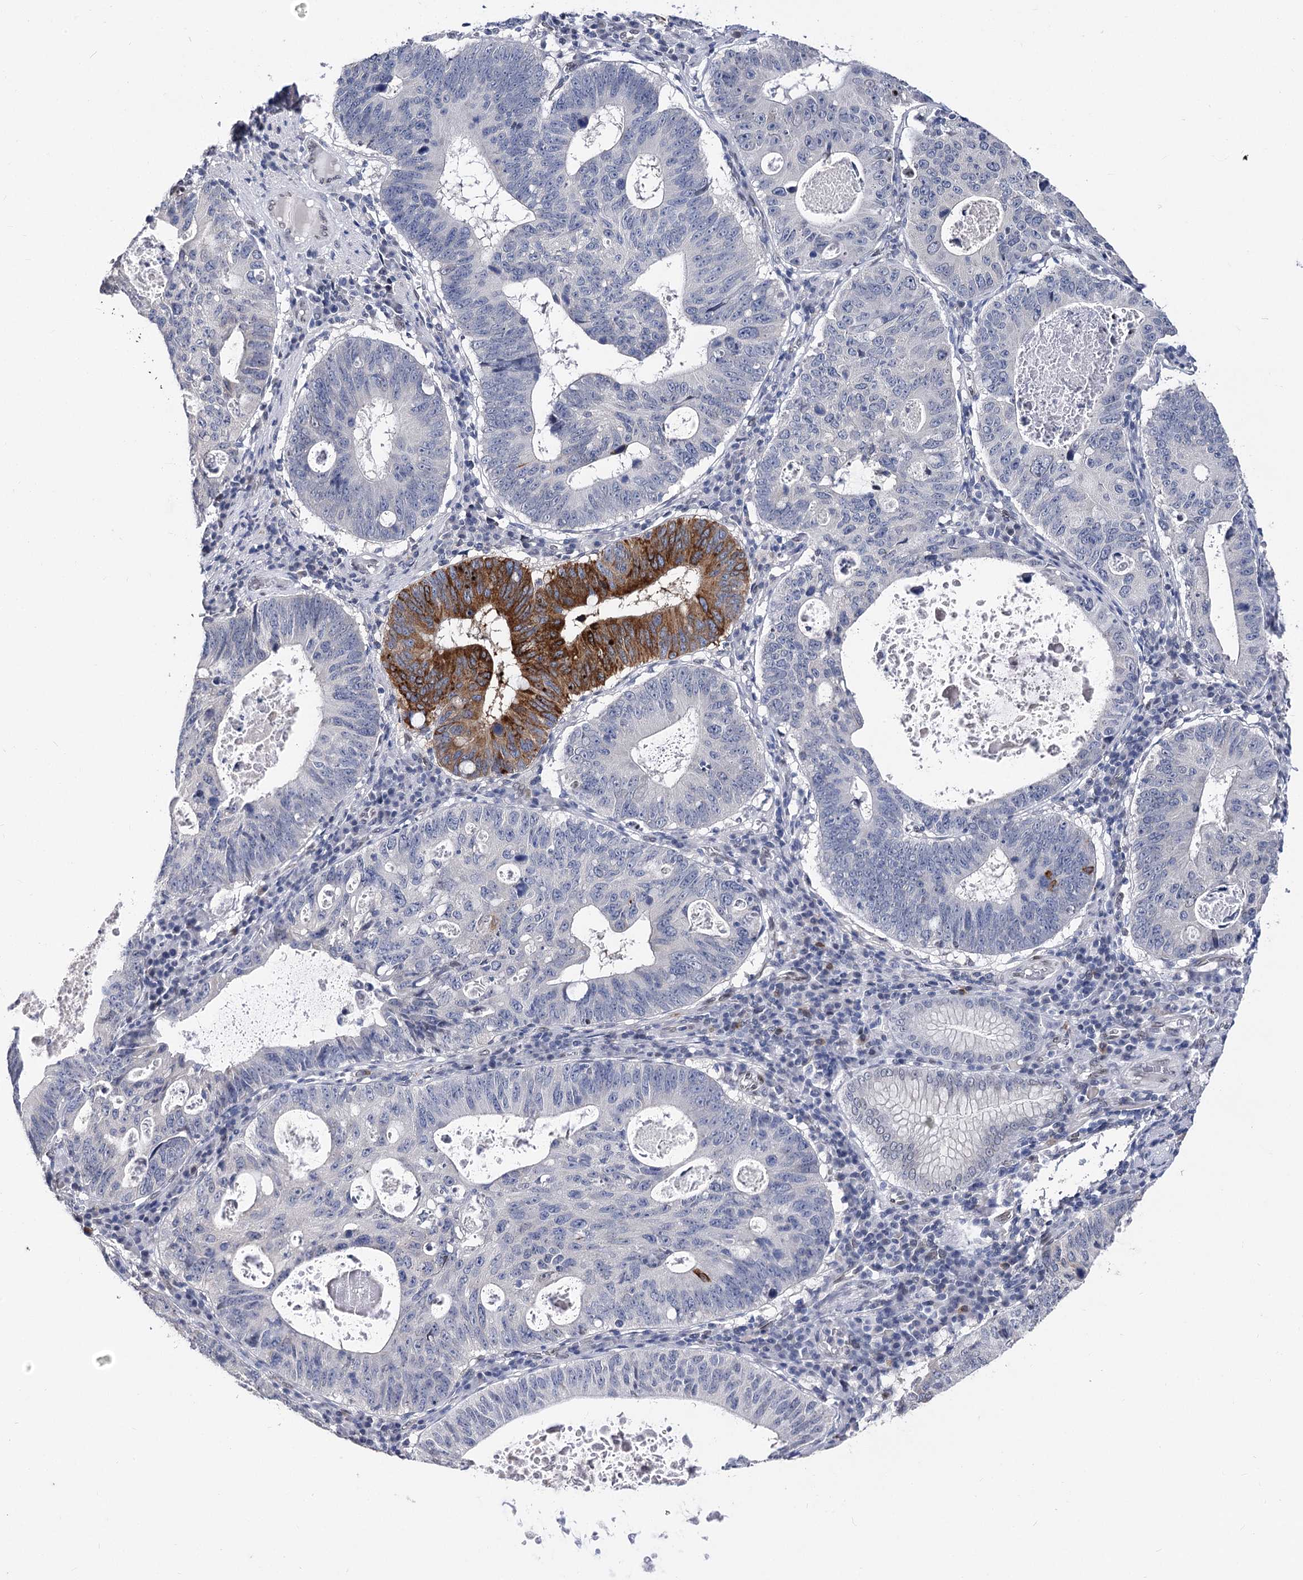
{"staining": {"intensity": "strong", "quantity": "<25%", "location": "cytoplasmic/membranous"}, "tissue": "stomach cancer", "cell_type": "Tumor cells", "image_type": "cancer", "snomed": [{"axis": "morphology", "description": "Adenocarcinoma, NOS"}, {"axis": "topography", "description": "Stomach"}], "caption": "Immunohistochemistry photomicrograph of human adenocarcinoma (stomach) stained for a protein (brown), which demonstrates medium levels of strong cytoplasmic/membranous expression in about <25% of tumor cells.", "gene": "TMEM201", "patient": {"sex": "male", "age": 59}}